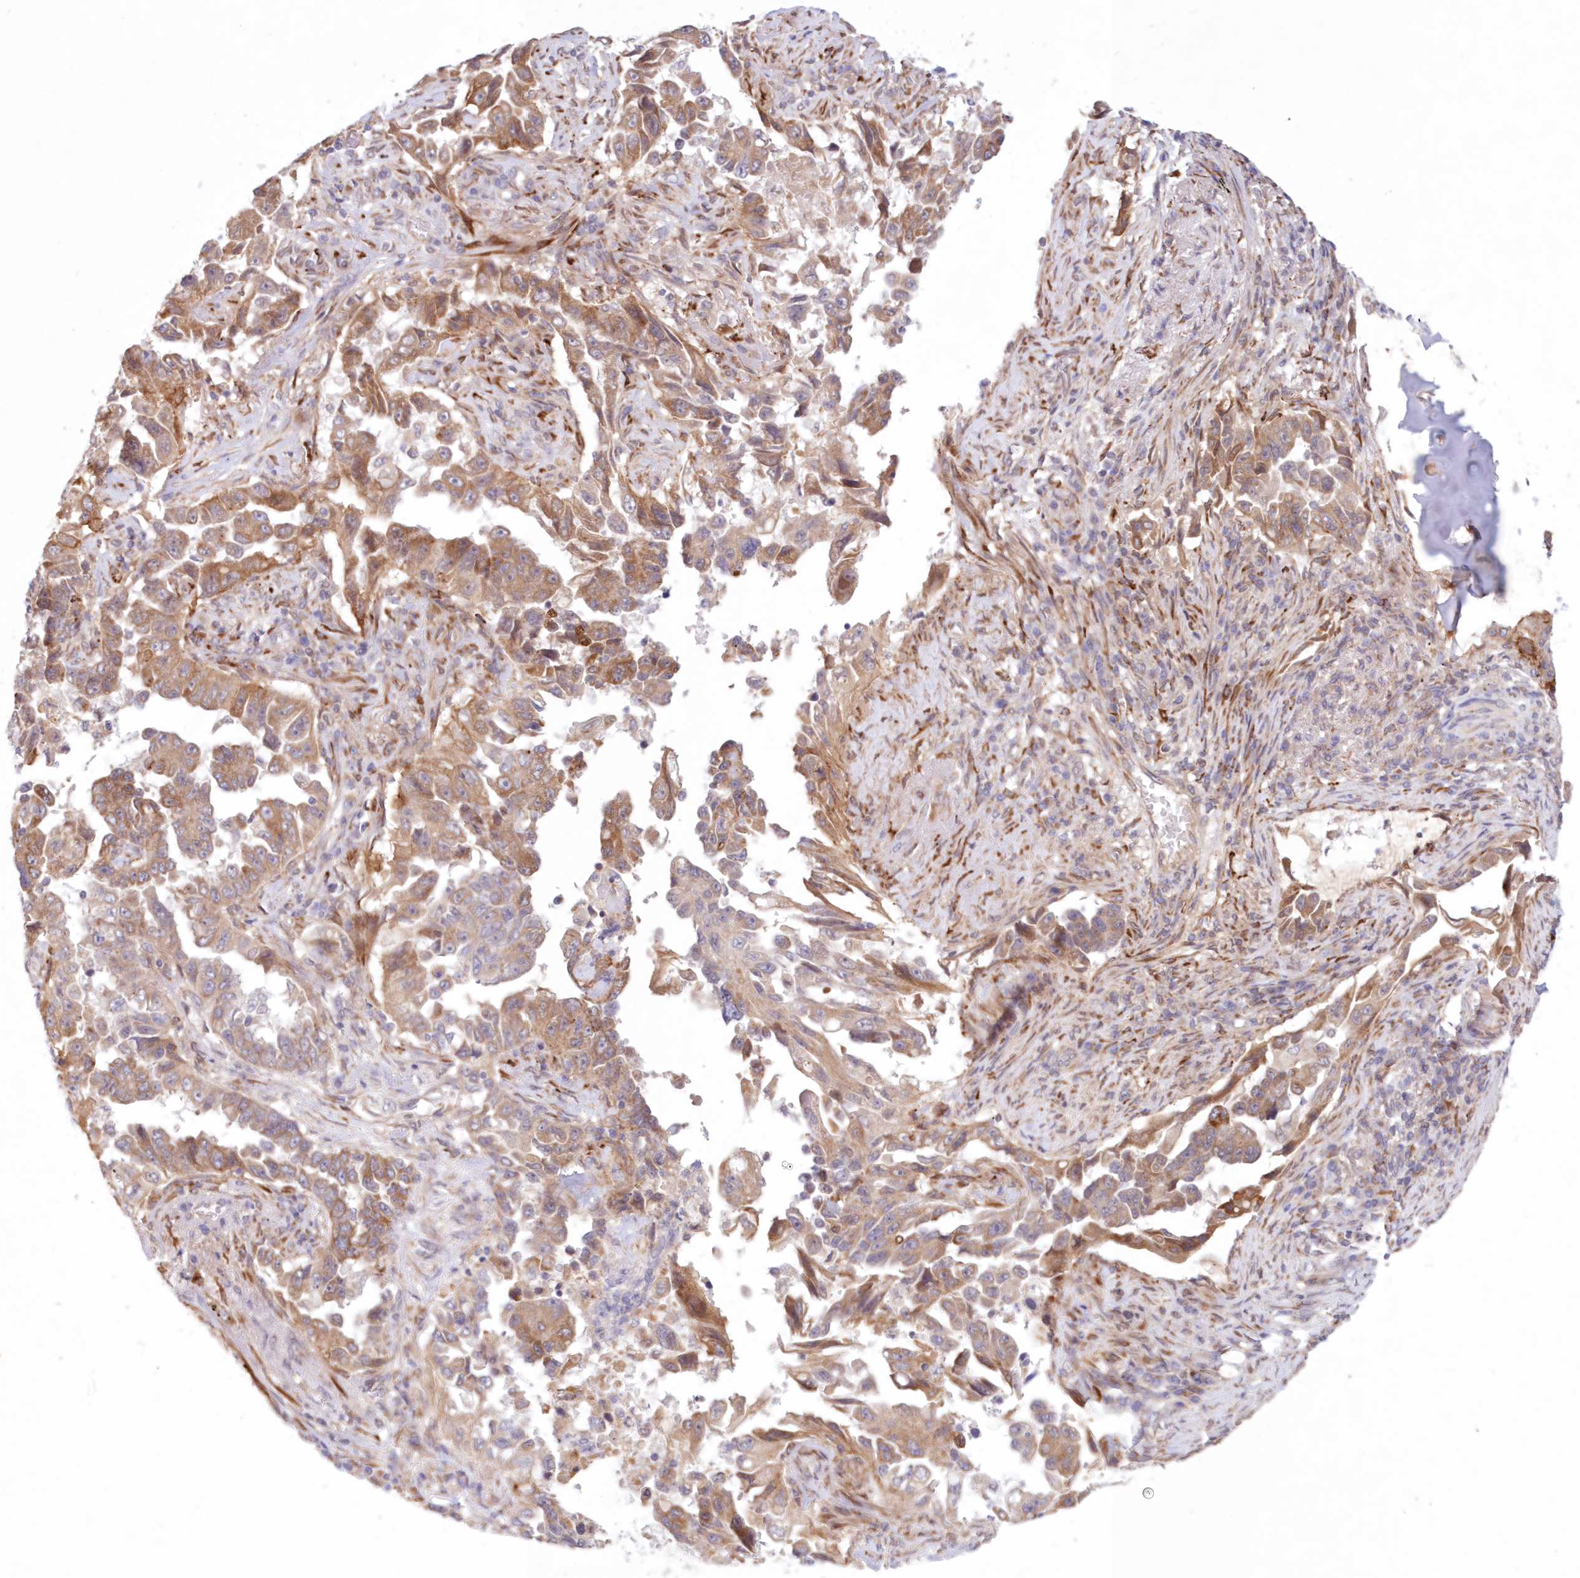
{"staining": {"intensity": "moderate", "quantity": ">75%", "location": "cytoplasmic/membranous"}, "tissue": "lung cancer", "cell_type": "Tumor cells", "image_type": "cancer", "snomed": [{"axis": "morphology", "description": "Adenocarcinoma, NOS"}, {"axis": "topography", "description": "Lung"}], "caption": "There is medium levels of moderate cytoplasmic/membranous expression in tumor cells of adenocarcinoma (lung), as demonstrated by immunohistochemical staining (brown color).", "gene": "PCYOX1L", "patient": {"sex": "female", "age": 51}}